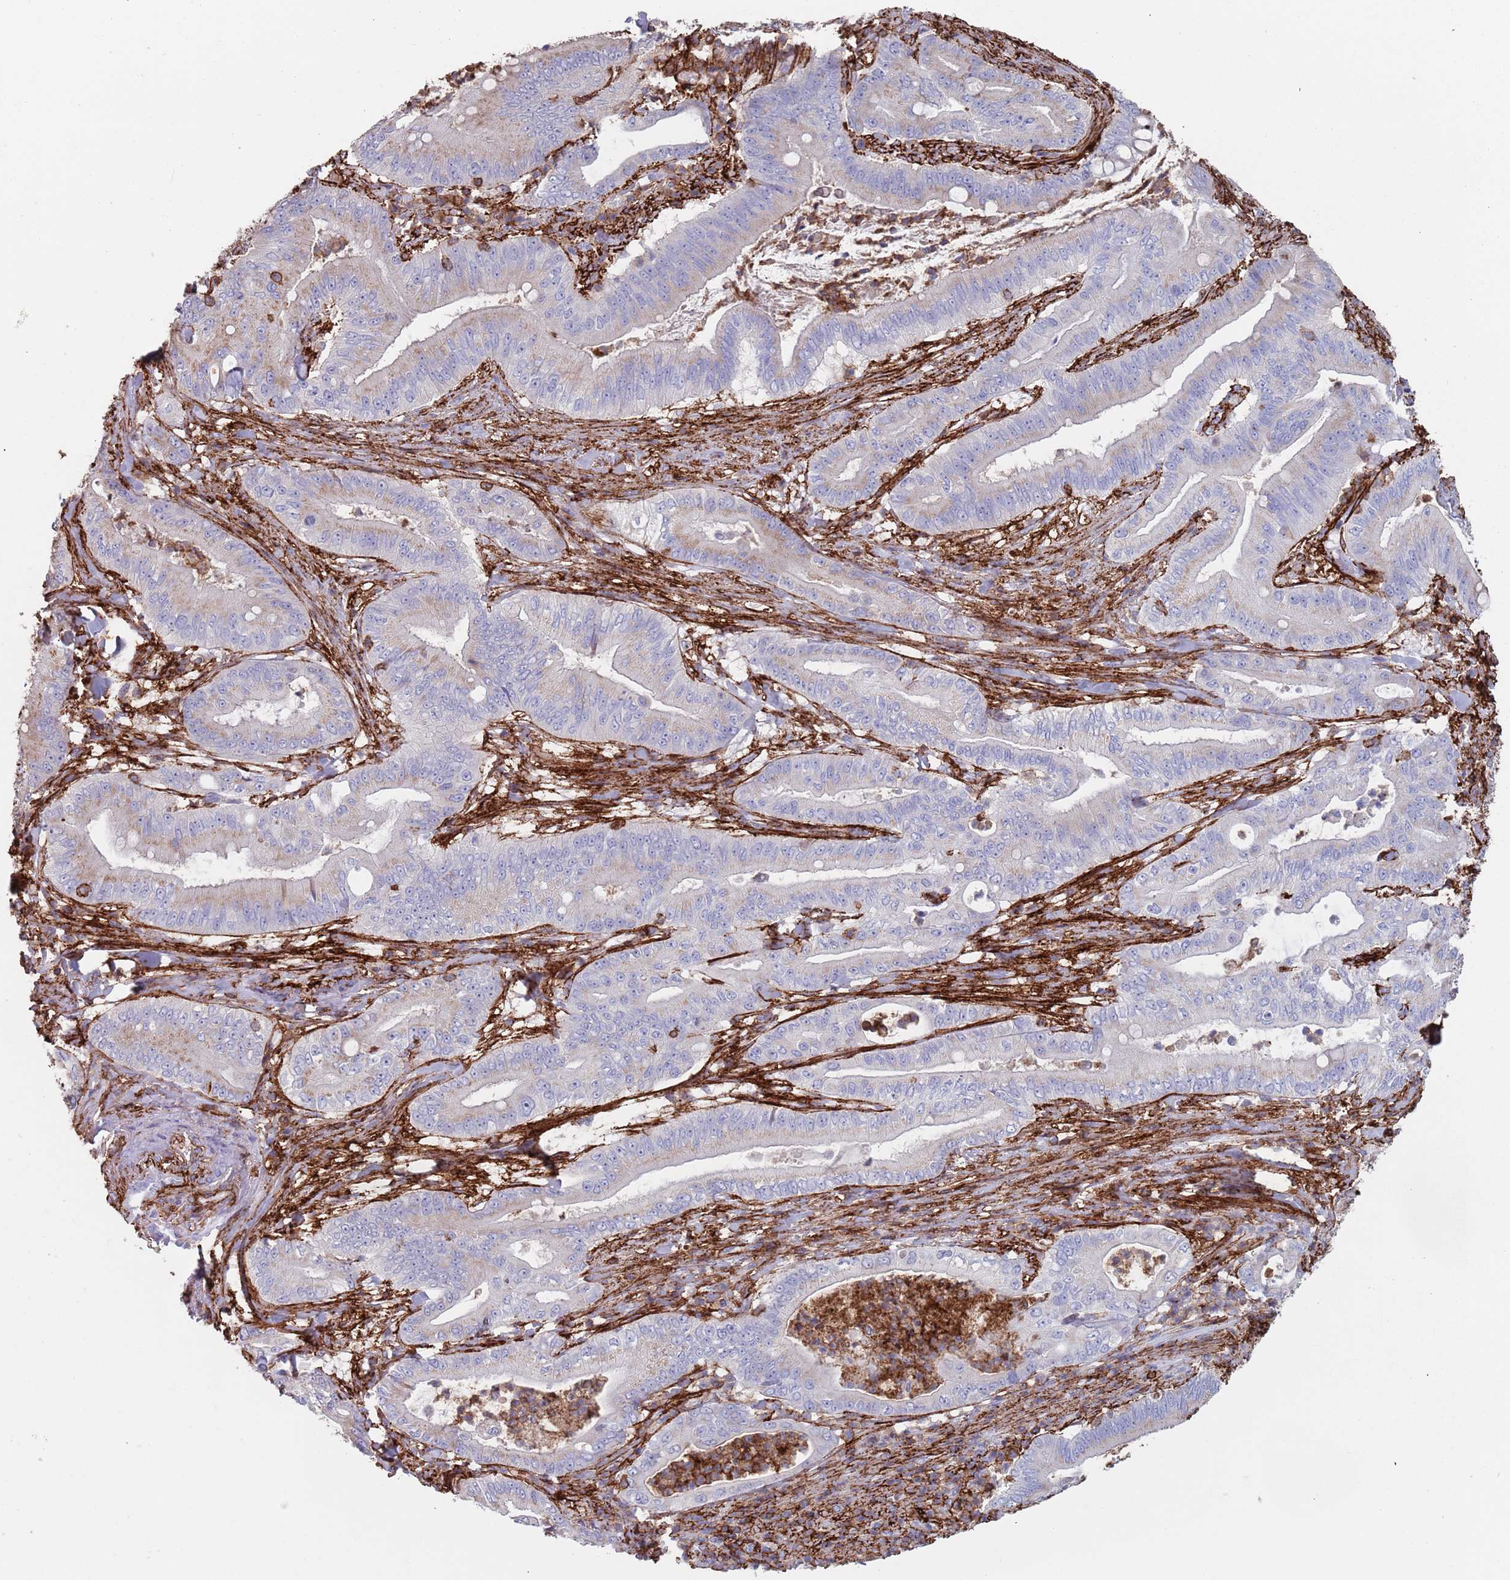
{"staining": {"intensity": "negative", "quantity": "none", "location": "none"}, "tissue": "pancreatic cancer", "cell_type": "Tumor cells", "image_type": "cancer", "snomed": [{"axis": "morphology", "description": "Adenocarcinoma, NOS"}, {"axis": "topography", "description": "Pancreas"}], "caption": "Tumor cells are negative for protein expression in human pancreatic cancer (adenocarcinoma).", "gene": "RNF144A", "patient": {"sex": "male", "age": 71}}